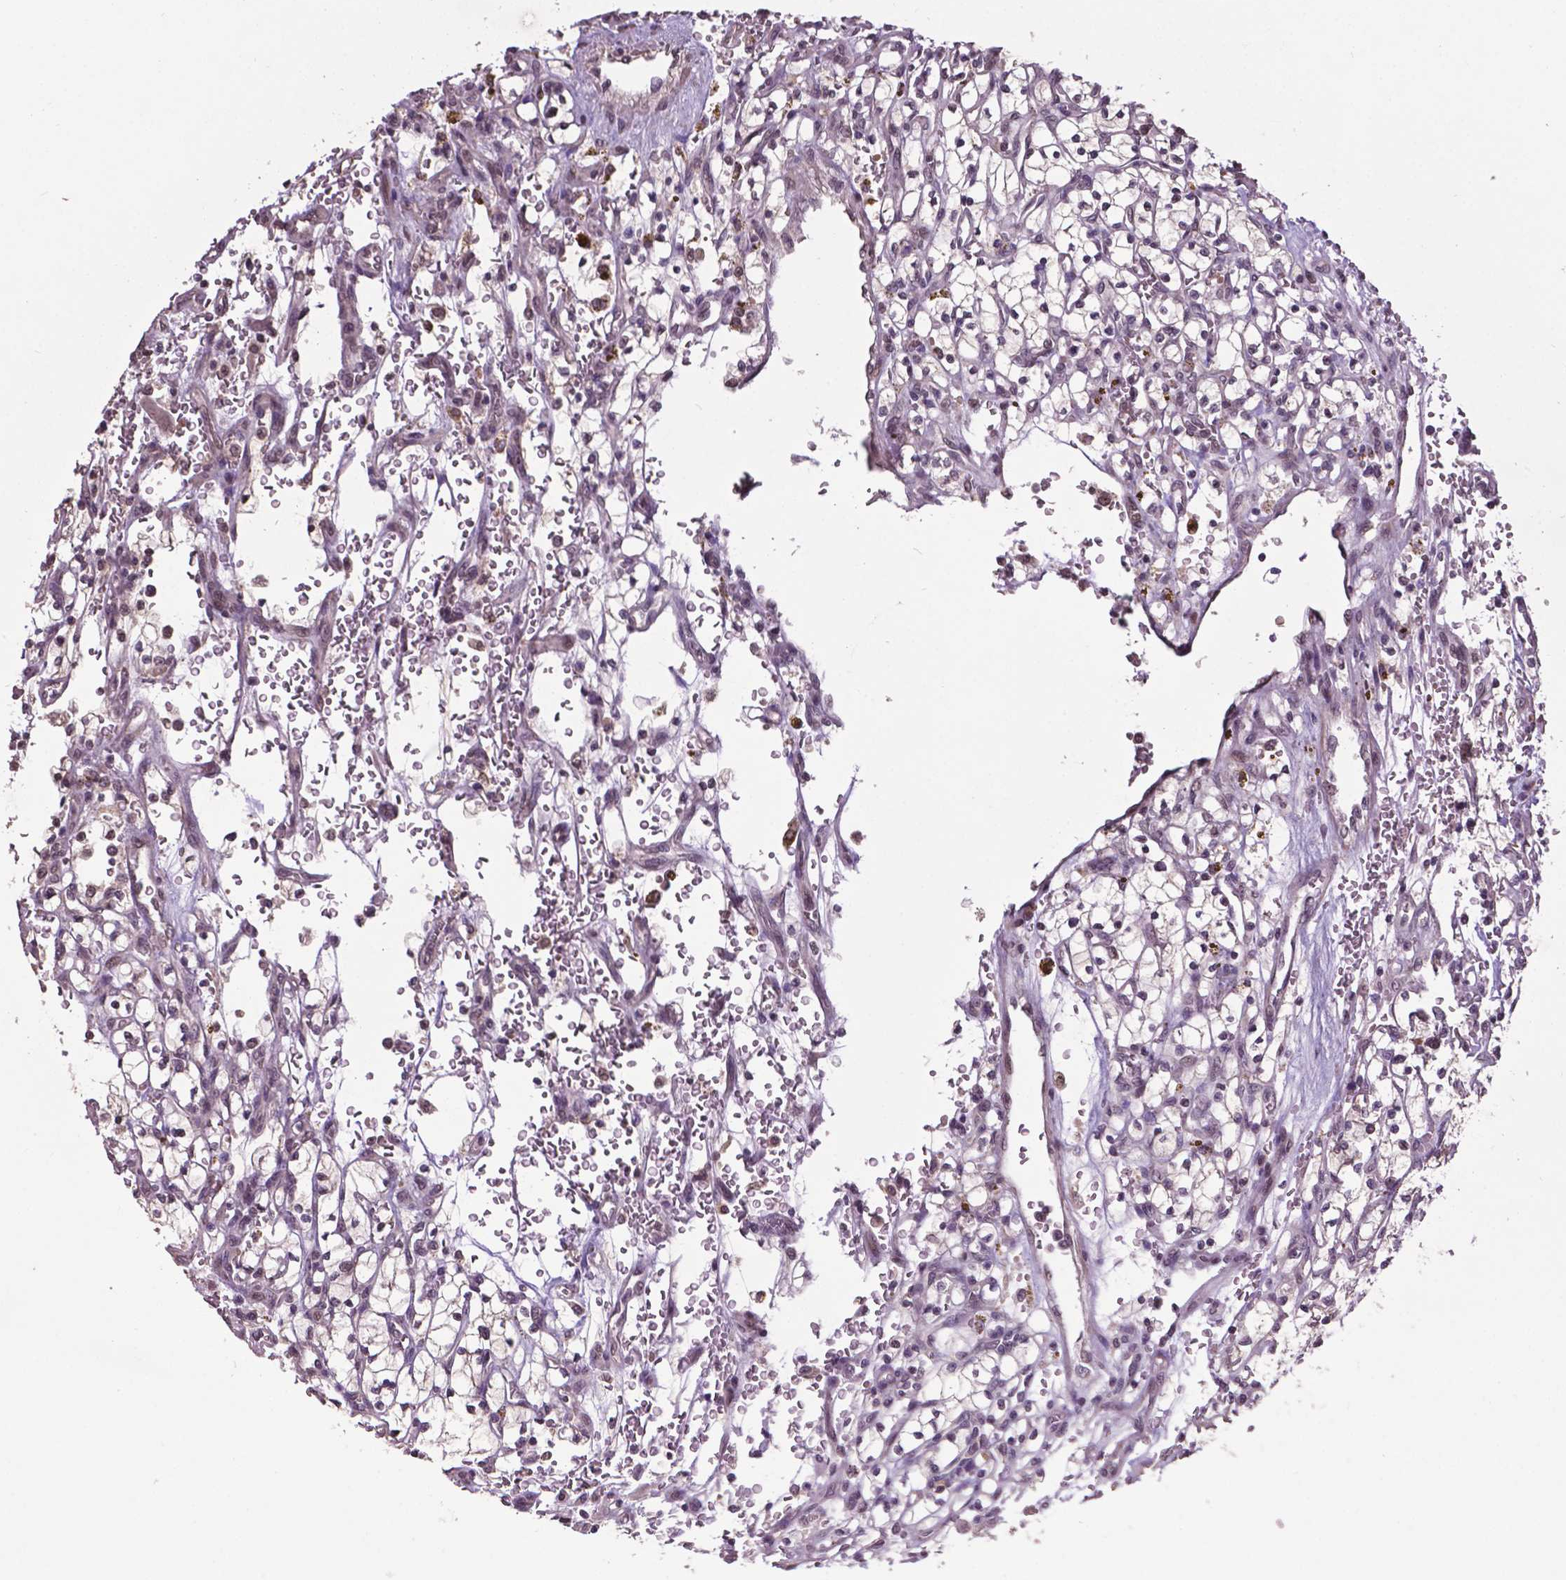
{"staining": {"intensity": "negative", "quantity": "none", "location": "none"}, "tissue": "renal cancer", "cell_type": "Tumor cells", "image_type": "cancer", "snomed": [{"axis": "morphology", "description": "Adenocarcinoma, NOS"}, {"axis": "topography", "description": "Kidney"}], "caption": "This is an IHC histopathology image of human renal cancer. There is no expression in tumor cells.", "gene": "GLRA2", "patient": {"sex": "female", "age": 64}}